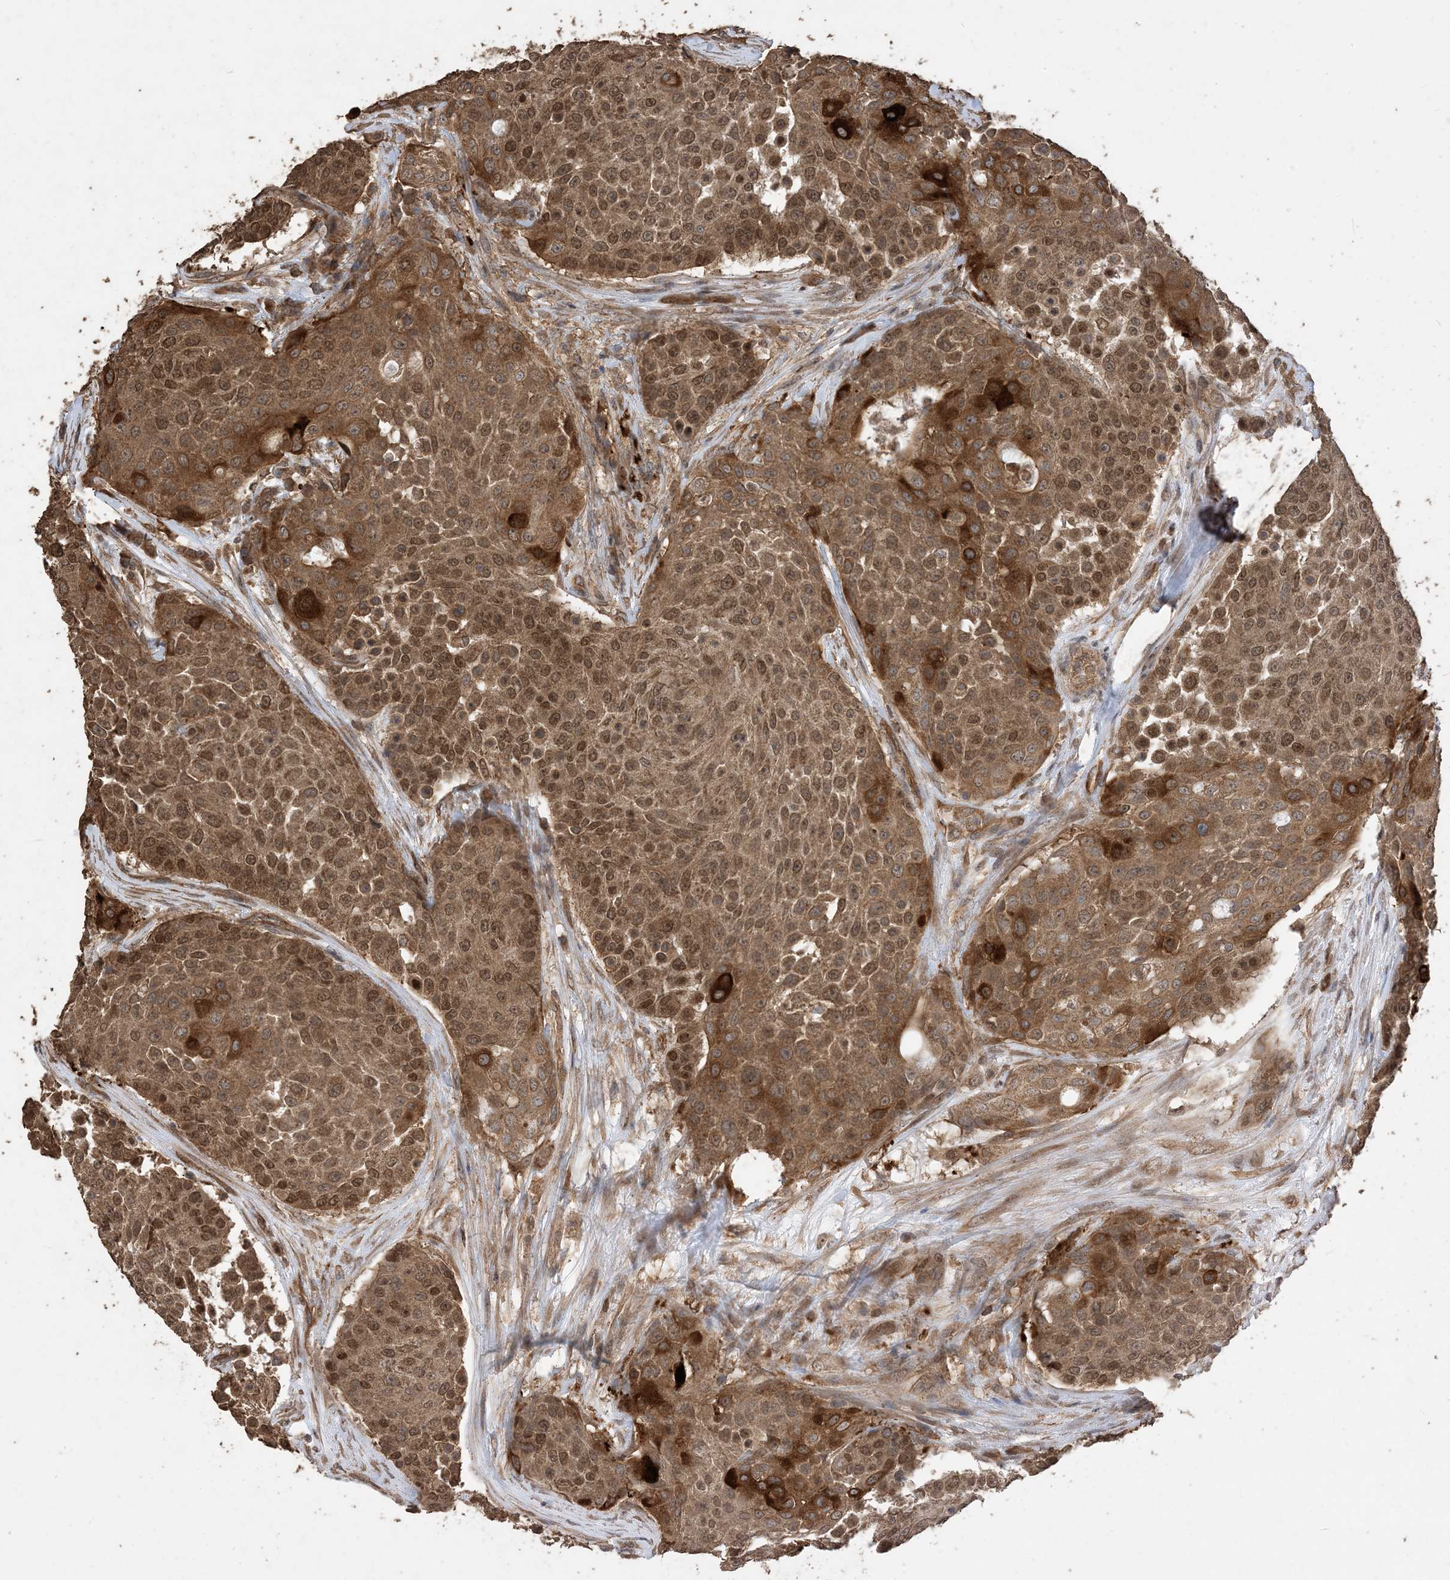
{"staining": {"intensity": "moderate", "quantity": ">75%", "location": "cytoplasmic/membranous,nuclear"}, "tissue": "urothelial cancer", "cell_type": "Tumor cells", "image_type": "cancer", "snomed": [{"axis": "morphology", "description": "Urothelial carcinoma, High grade"}, {"axis": "topography", "description": "Urinary bladder"}], "caption": "Approximately >75% of tumor cells in urothelial carcinoma (high-grade) demonstrate moderate cytoplasmic/membranous and nuclear protein expression as visualized by brown immunohistochemical staining.", "gene": "ZKSCAN5", "patient": {"sex": "female", "age": 63}}